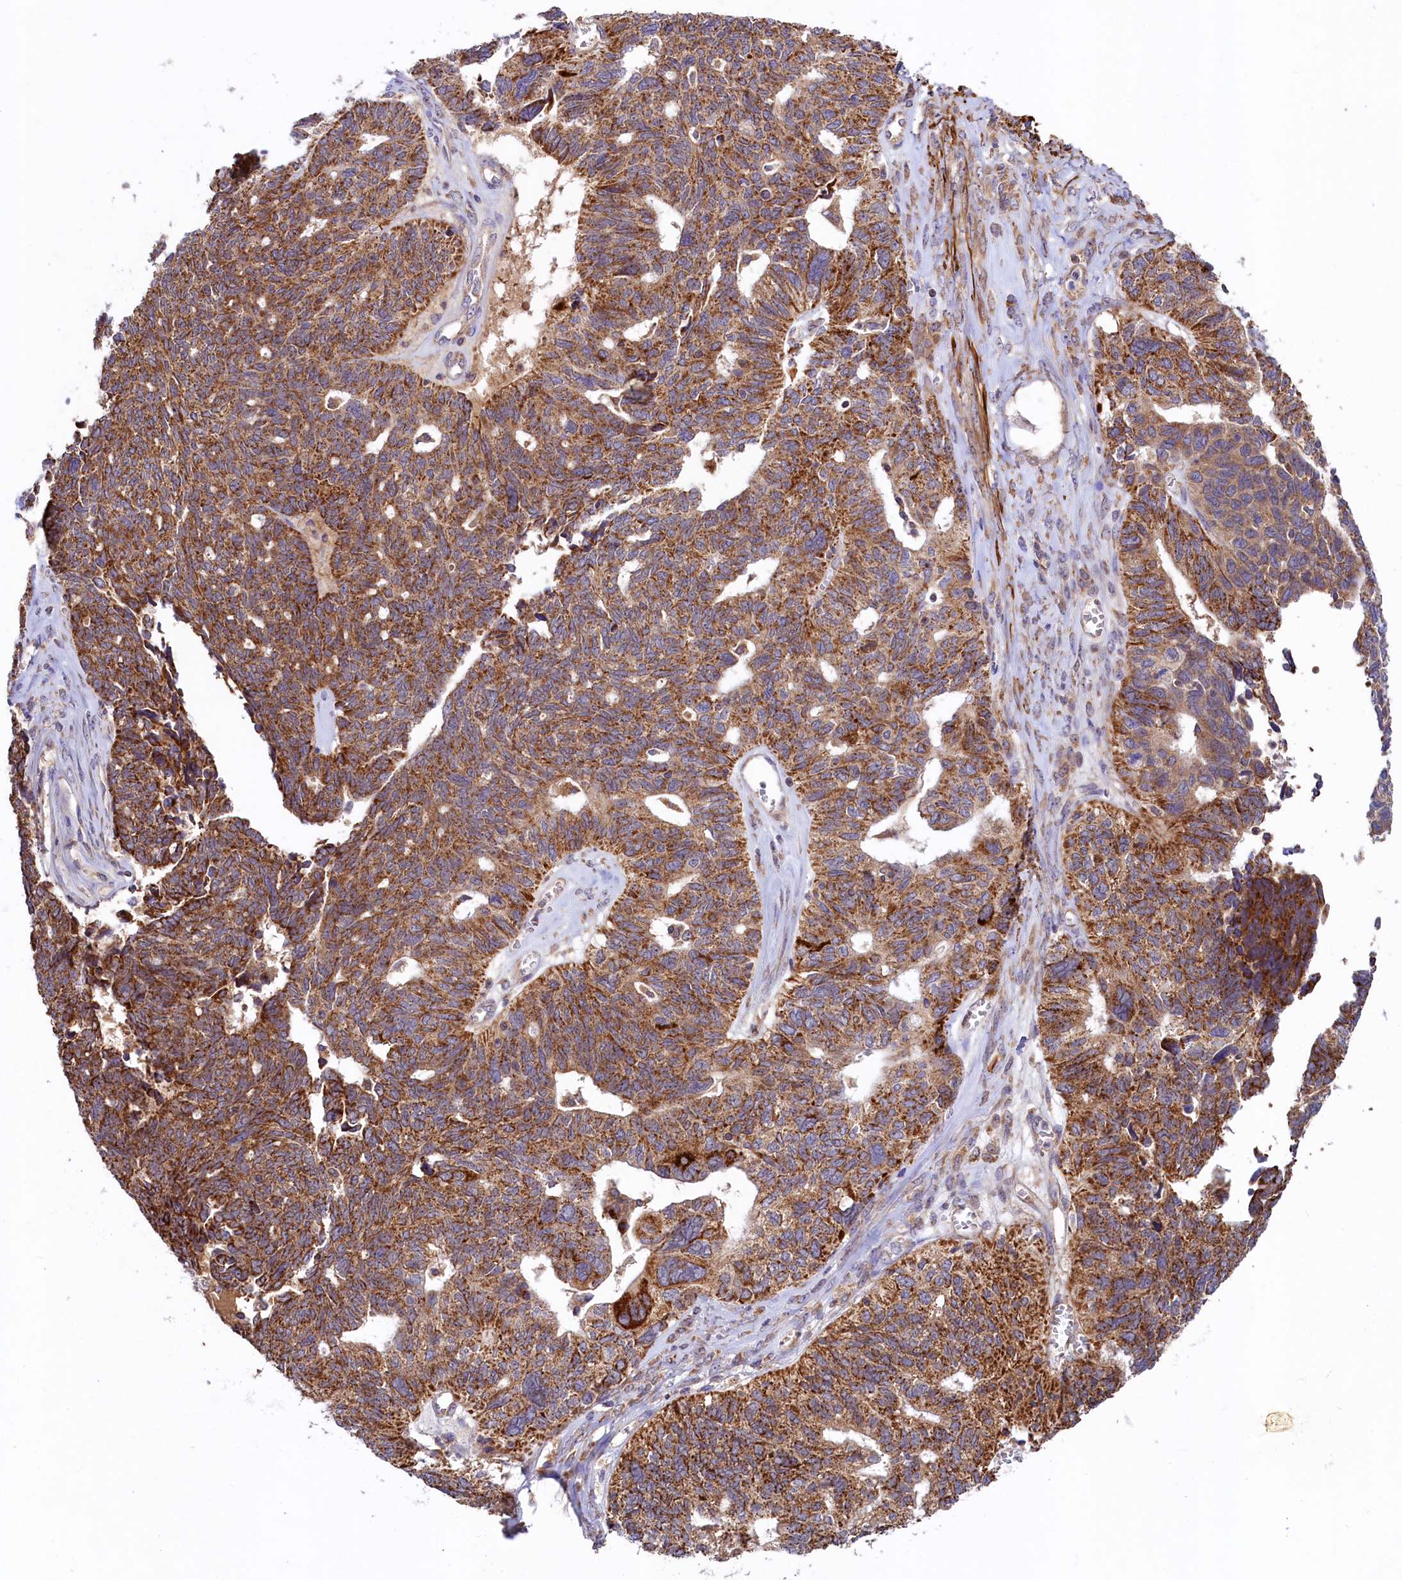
{"staining": {"intensity": "strong", "quantity": ">75%", "location": "cytoplasmic/membranous"}, "tissue": "ovarian cancer", "cell_type": "Tumor cells", "image_type": "cancer", "snomed": [{"axis": "morphology", "description": "Cystadenocarcinoma, serous, NOS"}, {"axis": "topography", "description": "Ovary"}], "caption": "The immunohistochemical stain shows strong cytoplasmic/membranous expression in tumor cells of ovarian cancer tissue.", "gene": "CIAO3", "patient": {"sex": "female", "age": 79}}